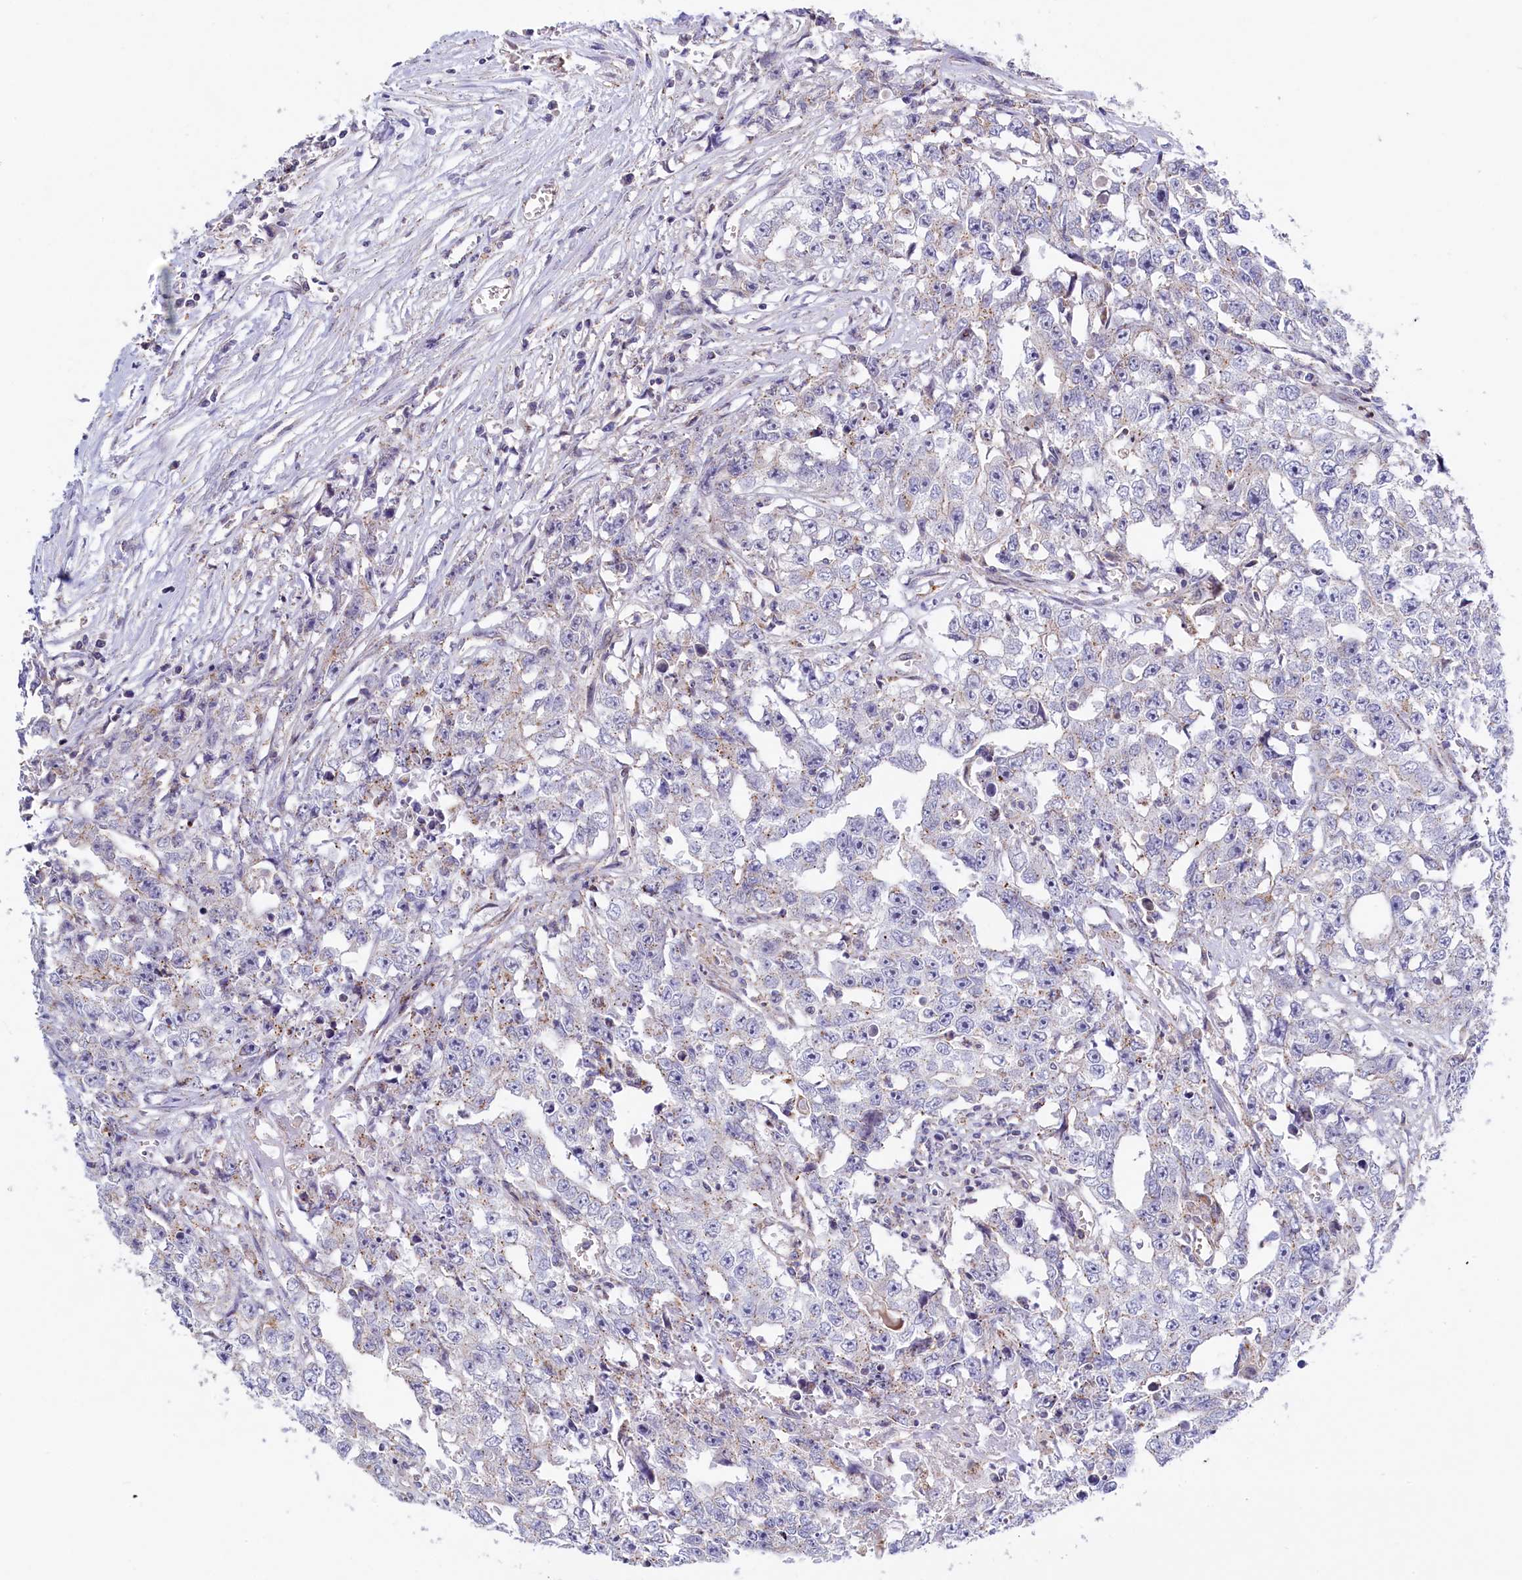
{"staining": {"intensity": "negative", "quantity": "none", "location": "none"}, "tissue": "testis cancer", "cell_type": "Tumor cells", "image_type": "cancer", "snomed": [{"axis": "morphology", "description": "Seminoma, NOS"}, {"axis": "morphology", "description": "Carcinoma, Embryonal, NOS"}, {"axis": "topography", "description": "Testis"}], "caption": "The immunohistochemistry (IHC) histopathology image has no significant expression in tumor cells of testis cancer (seminoma) tissue.", "gene": "HYKK", "patient": {"sex": "male", "age": 43}}